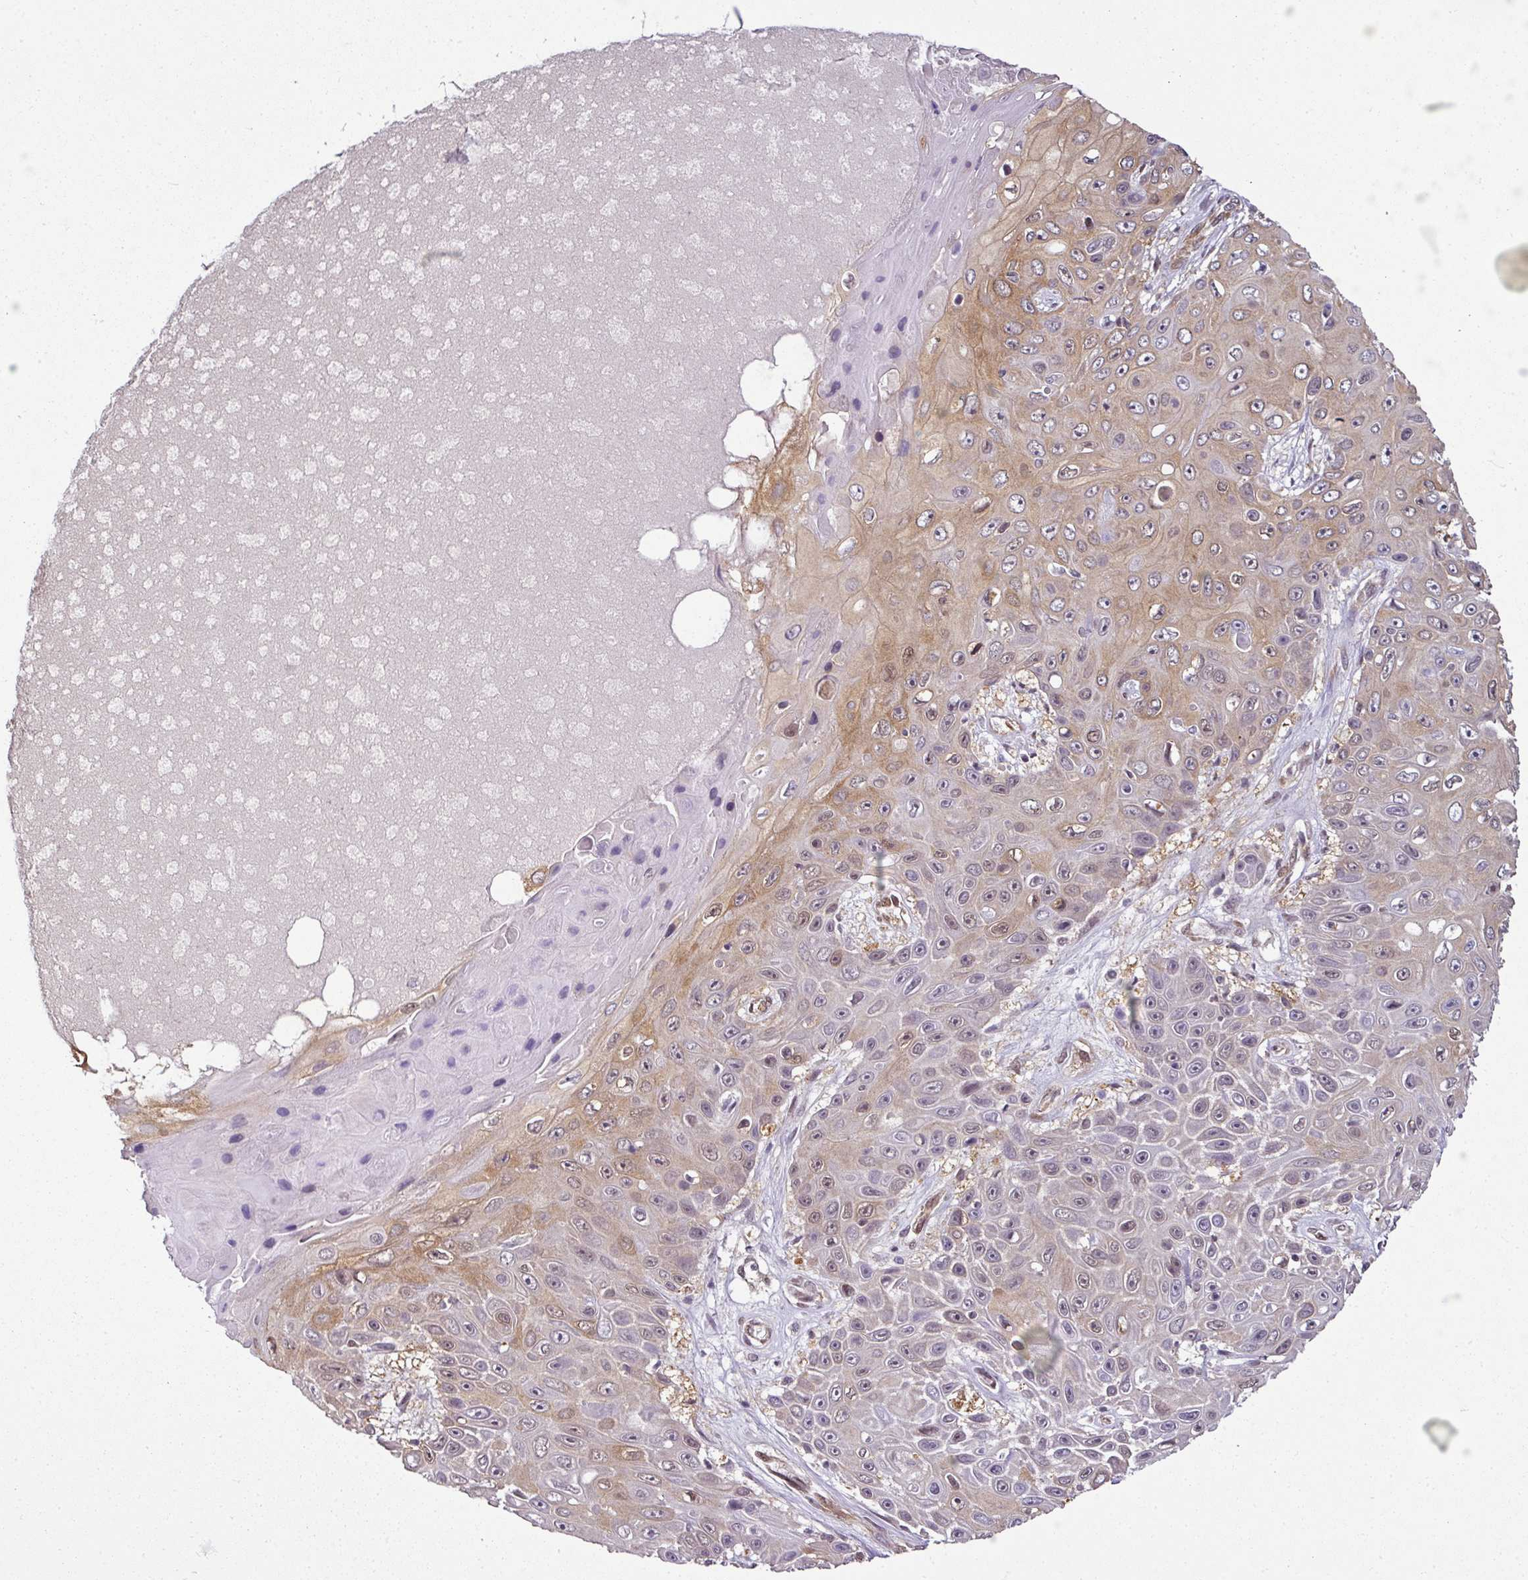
{"staining": {"intensity": "moderate", "quantity": "25%-75%", "location": "cytoplasmic/membranous"}, "tissue": "skin cancer", "cell_type": "Tumor cells", "image_type": "cancer", "snomed": [{"axis": "morphology", "description": "Squamous cell carcinoma, NOS"}, {"axis": "topography", "description": "Skin"}], "caption": "Immunohistochemistry of skin cancer exhibits medium levels of moderate cytoplasmic/membranous positivity in about 25%-75% of tumor cells.", "gene": "RBM4B", "patient": {"sex": "male", "age": 82}}